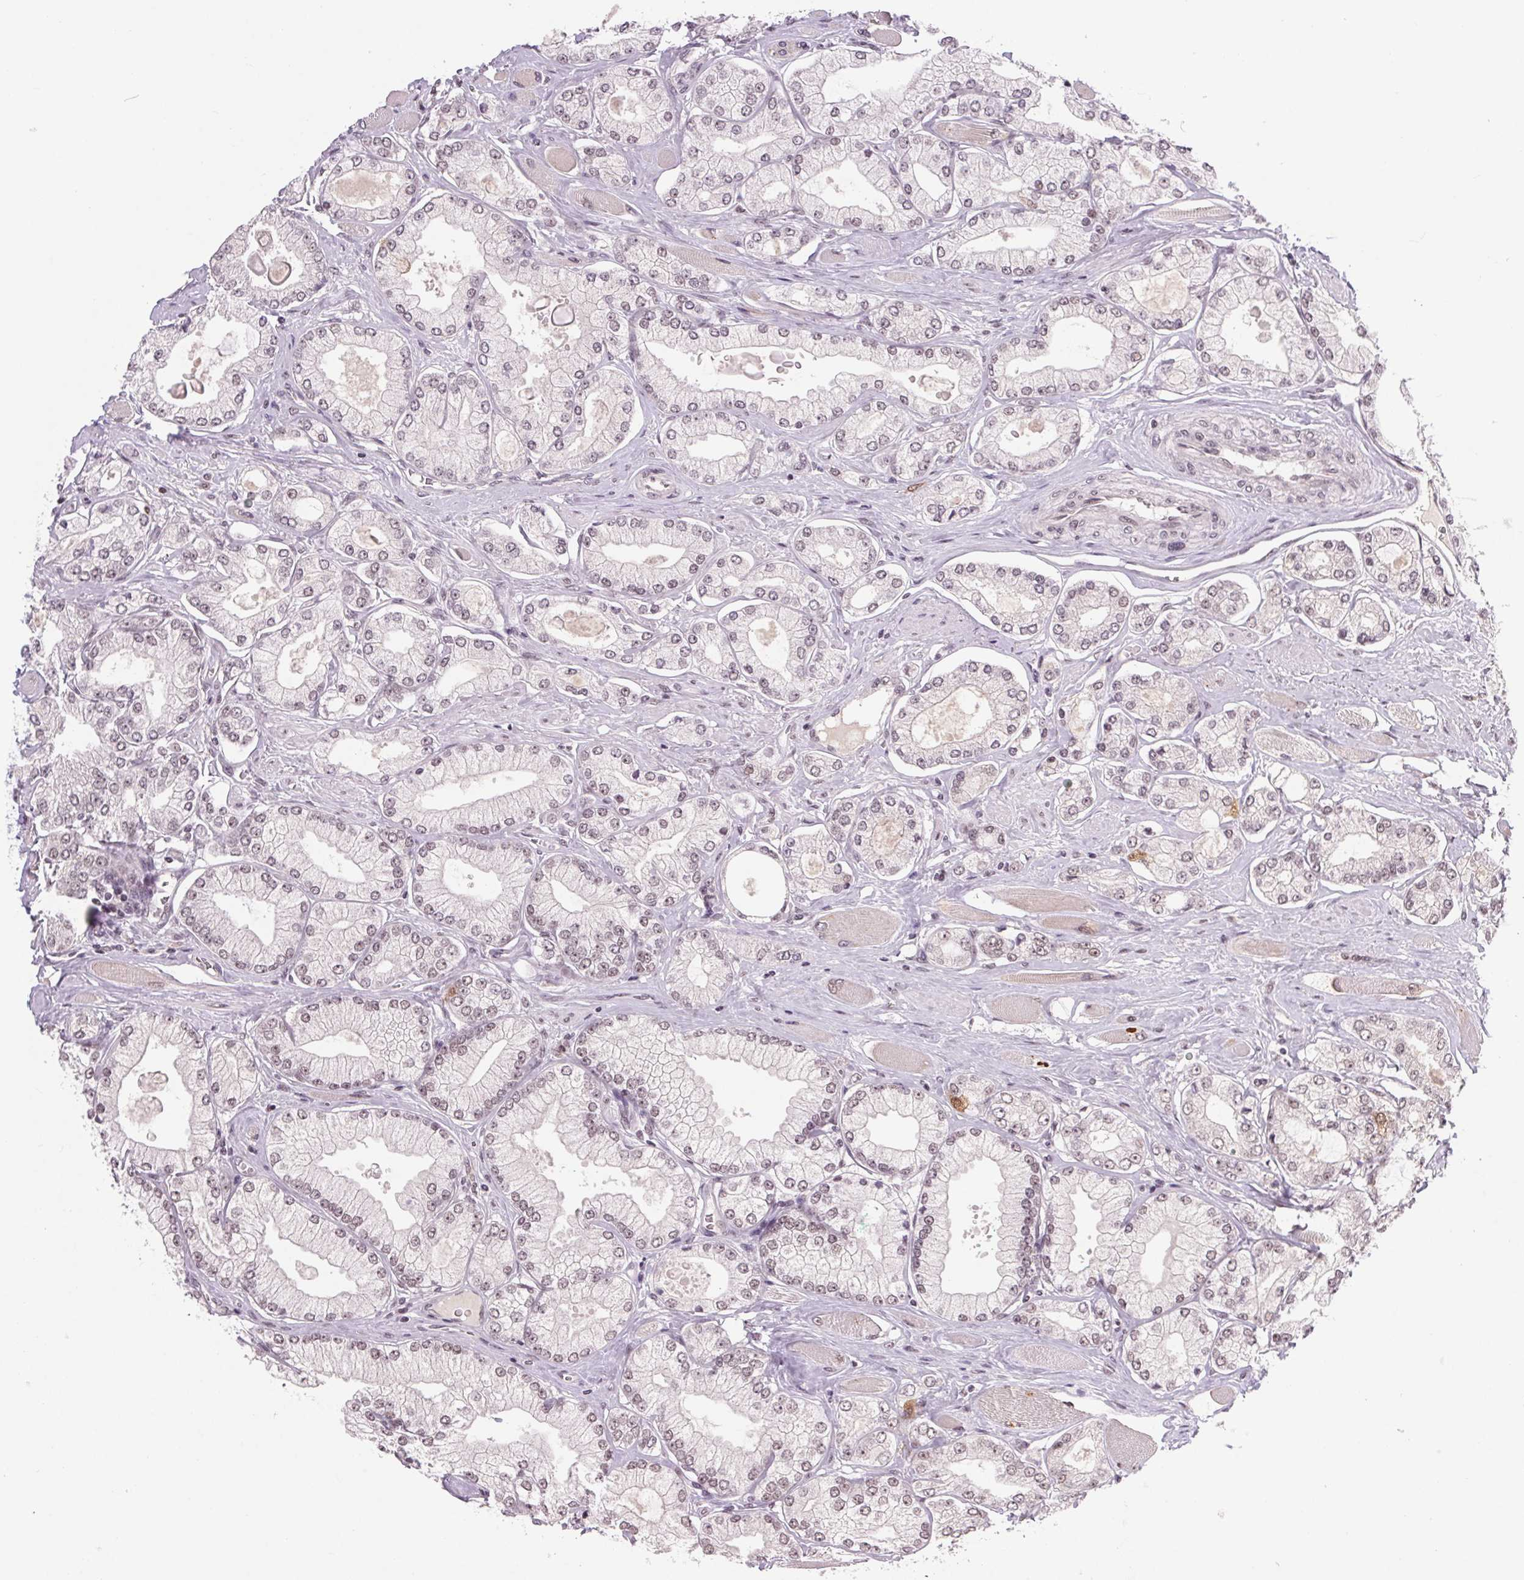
{"staining": {"intensity": "weak", "quantity": "<25%", "location": "nuclear"}, "tissue": "prostate cancer", "cell_type": "Tumor cells", "image_type": "cancer", "snomed": [{"axis": "morphology", "description": "Adenocarcinoma, High grade"}, {"axis": "topography", "description": "Prostate"}], "caption": "This photomicrograph is of prostate cancer (high-grade adenocarcinoma) stained with immunohistochemistry to label a protein in brown with the nuclei are counter-stained blue. There is no expression in tumor cells. (Brightfield microscopy of DAB (3,3'-diaminobenzidine) IHC at high magnification).", "gene": "CD2BP2", "patient": {"sex": "male", "age": 68}}